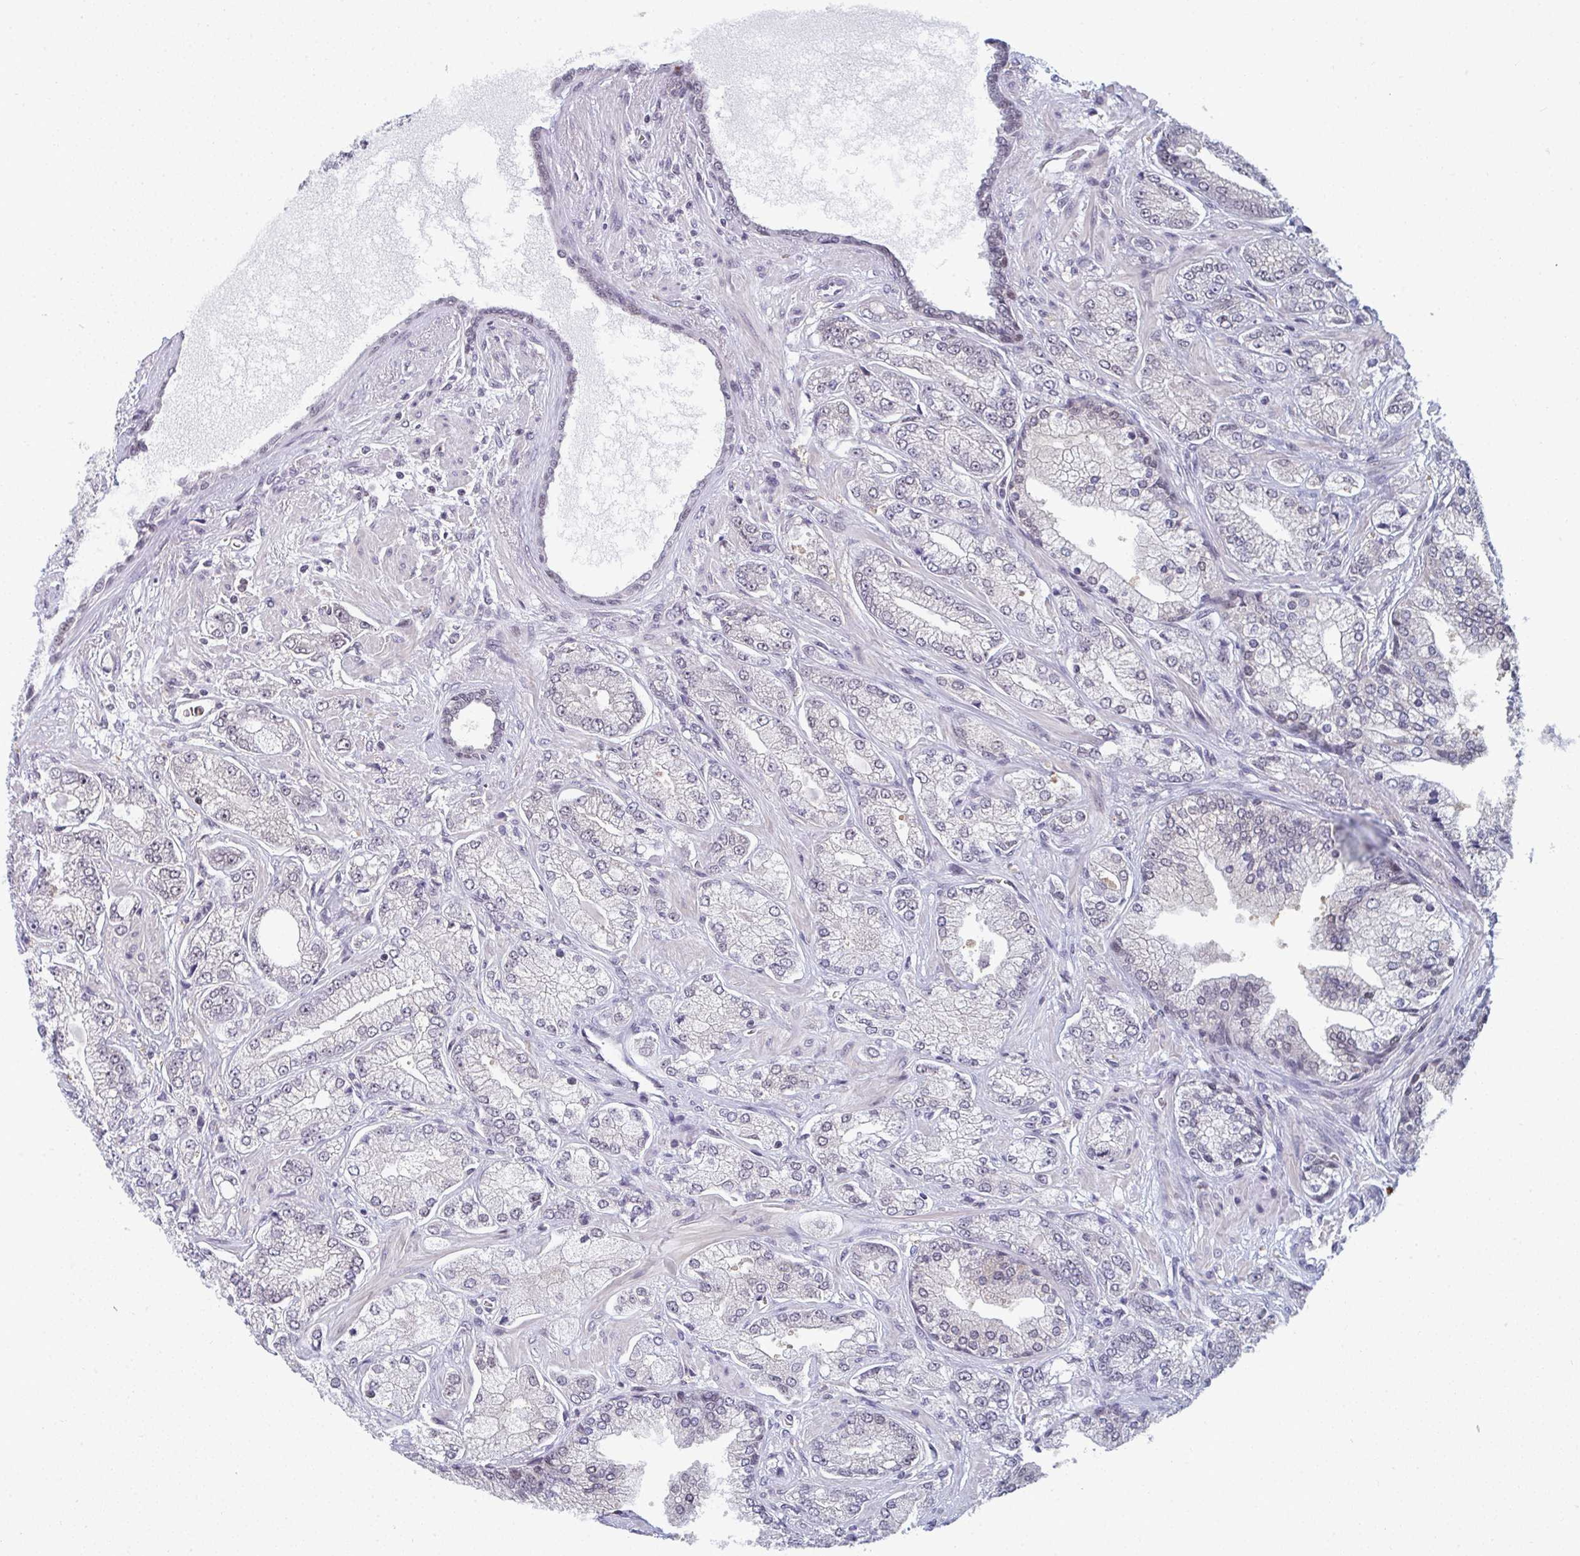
{"staining": {"intensity": "negative", "quantity": "none", "location": "none"}, "tissue": "prostate cancer", "cell_type": "Tumor cells", "image_type": "cancer", "snomed": [{"axis": "morphology", "description": "Normal tissue, NOS"}, {"axis": "morphology", "description": "Adenocarcinoma, High grade"}, {"axis": "topography", "description": "Prostate"}, {"axis": "topography", "description": "Peripheral nerve tissue"}], "caption": "An image of human prostate cancer (adenocarcinoma (high-grade)) is negative for staining in tumor cells.", "gene": "ATF1", "patient": {"sex": "male", "age": 68}}